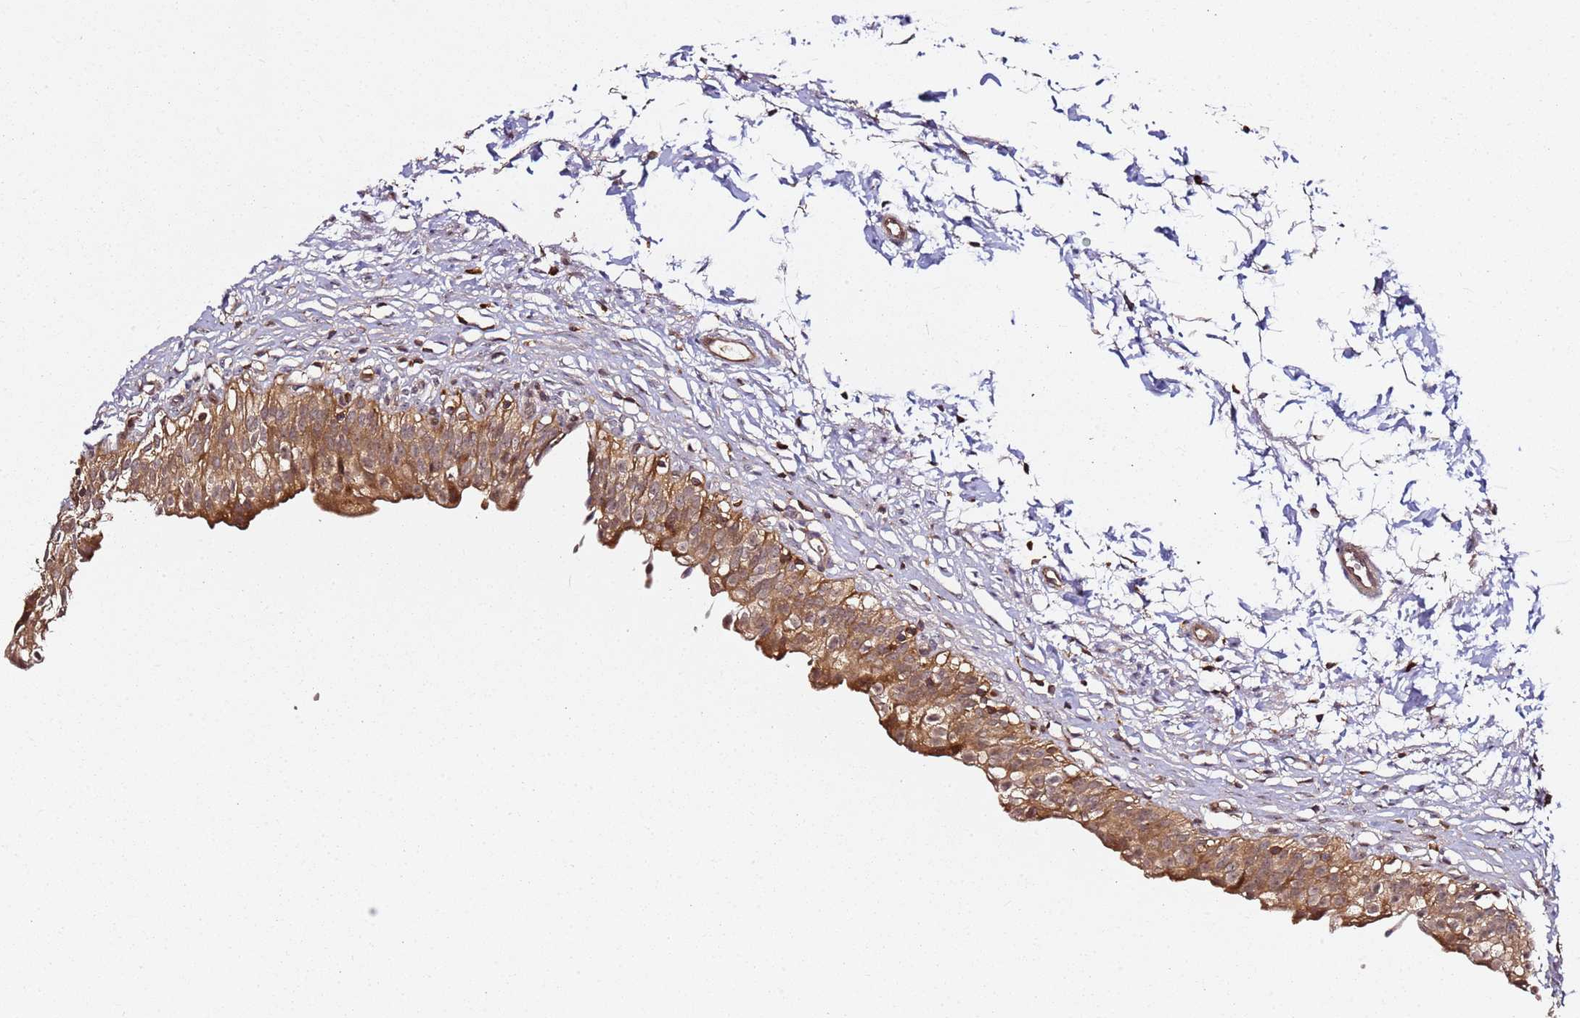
{"staining": {"intensity": "strong", "quantity": ">75%", "location": "cytoplasmic/membranous"}, "tissue": "urinary bladder", "cell_type": "Urothelial cells", "image_type": "normal", "snomed": [{"axis": "morphology", "description": "Normal tissue, NOS"}, {"axis": "topography", "description": "Urinary bladder"}], "caption": "Unremarkable urinary bladder was stained to show a protein in brown. There is high levels of strong cytoplasmic/membranous expression in about >75% of urothelial cells.", "gene": "PRMT7", "patient": {"sex": "male", "age": 55}}